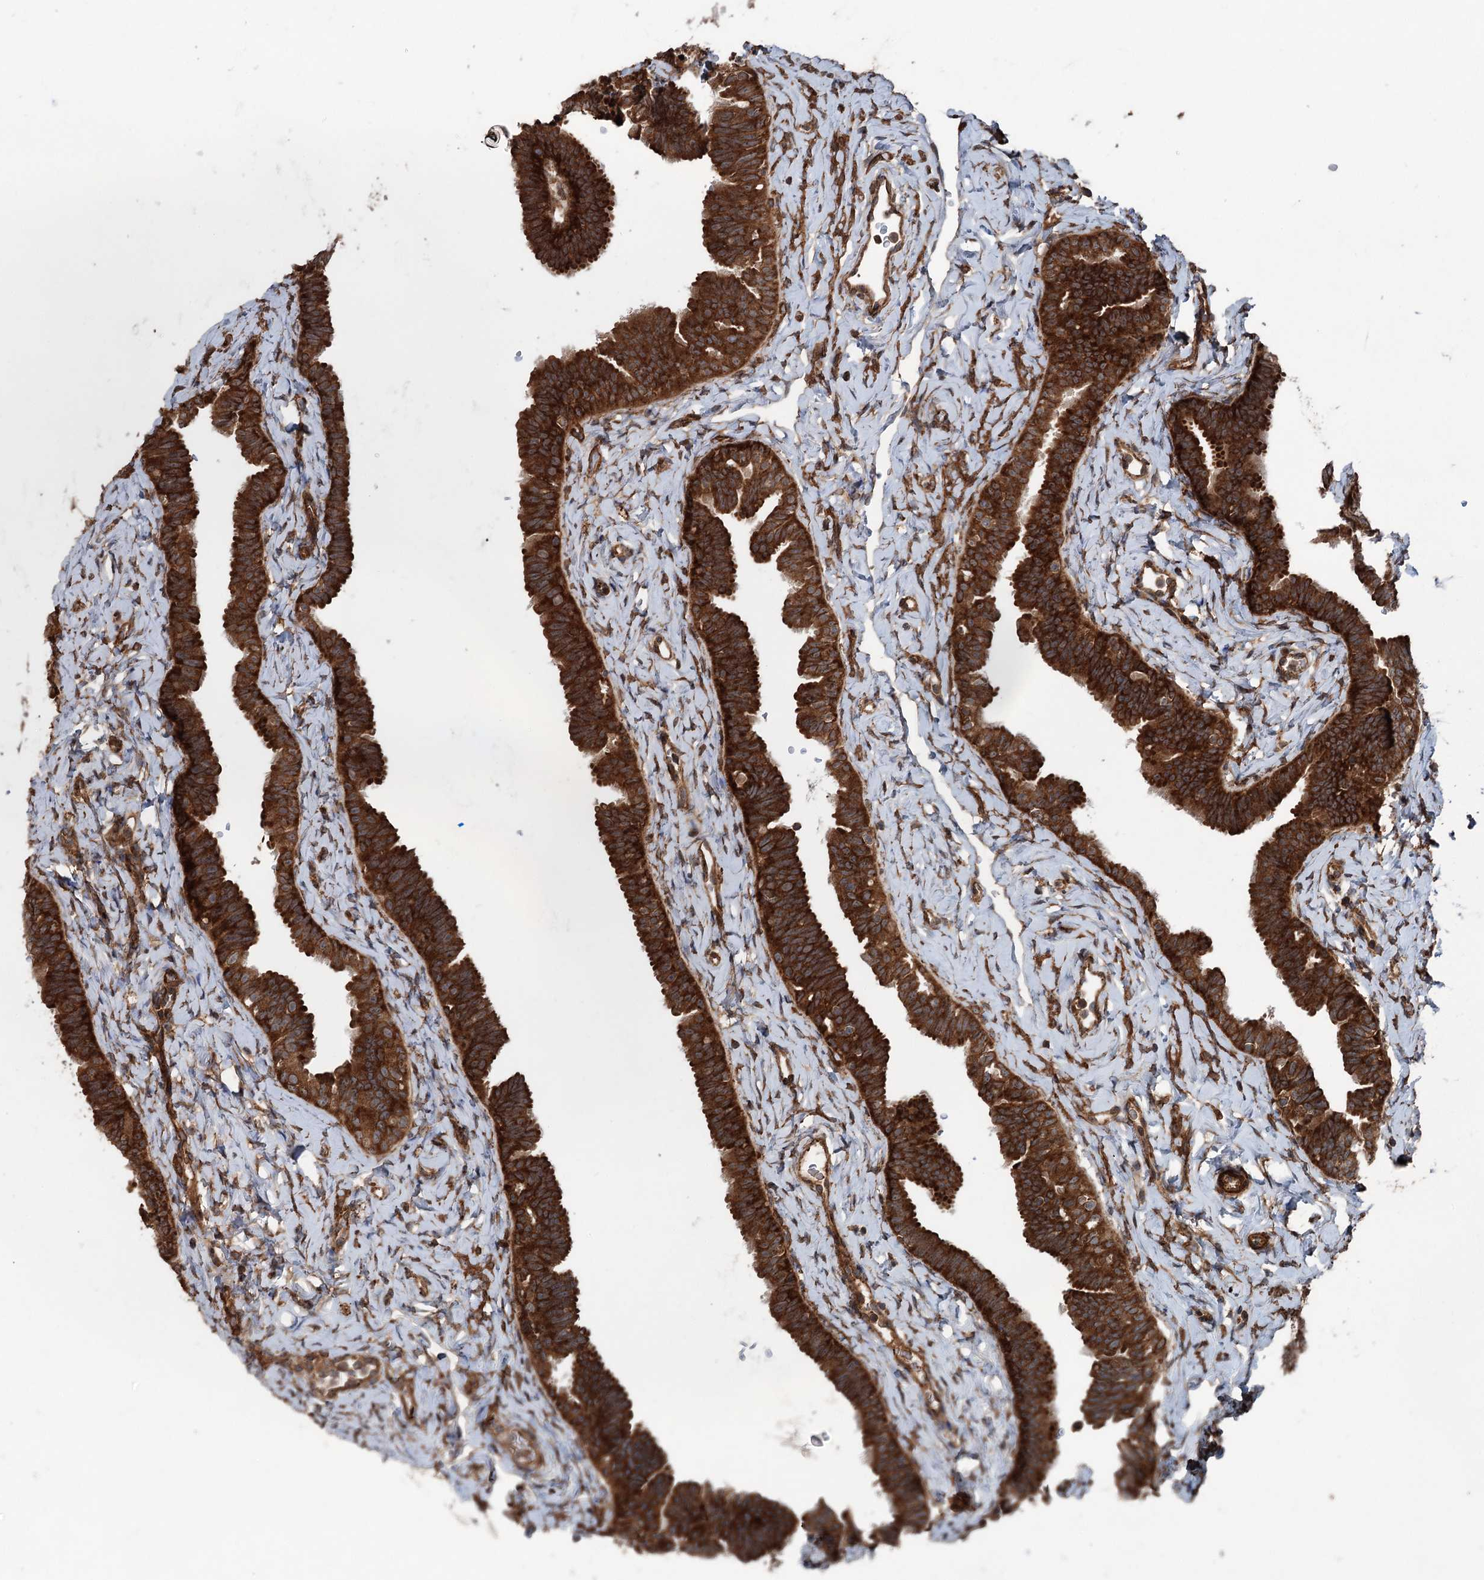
{"staining": {"intensity": "strong", "quantity": ">75%", "location": "cytoplasmic/membranous"}, "tissue": "fallopian tube", "cell_type": "Glandular cells", "image_type": "normal", "snomed": [{"axis": "morphology", "description": "Normal tissue, NOS"}, {"axis": "topography", "description": "Fallopian tube"}], "caption": "DAB (3,3'-diaminobenzidine) immunohistochemical staining of unremarkable human fallopian tube reveals strong cytoplasmic/membranous protein expression in approximately >75% of glandular cells.", "gene": "RNF214", "patient": {"sex": "female", "age": 65}}